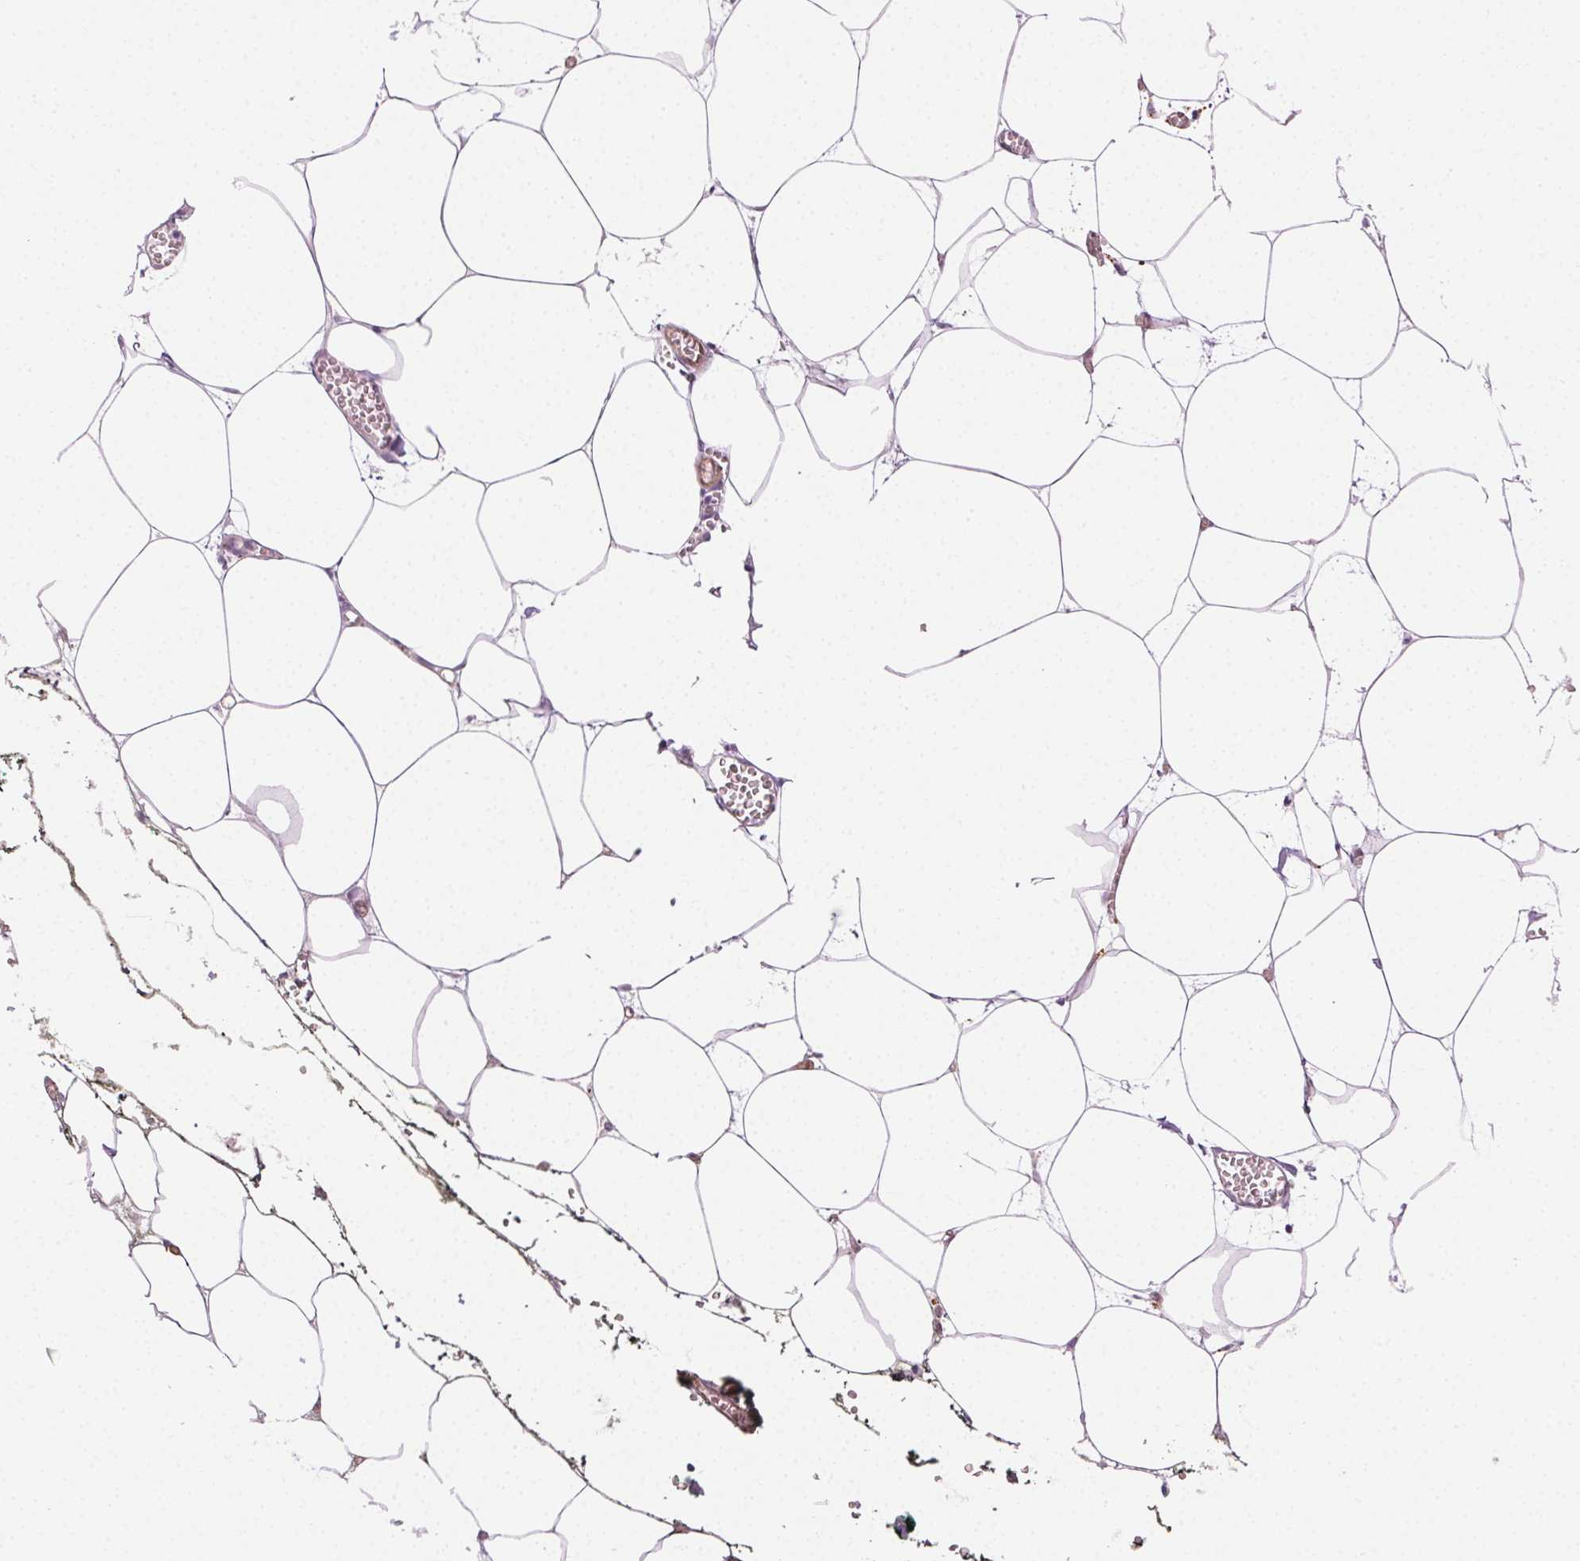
{"staining": {"intensity": "moderate", "quantity": "25%-75%", "location": "cytoplasmic/membranous"}, "tissue": "adipose tissue", "cell_type": "Adipocytes", "image_type": "normal", "snomed": [{"axis": "morphology", "description": "Normal tissue, NOS"}, {"axis": "topography", "description": "Adipose tissue"}, {"axis": "topography", "description": "Pancreas"}, {"axis": "topography", "description": "Peripheral nerve tissue"}], "caption": "Moderate cytoplasmic/membranous protein positivity is seen in about 25%-75% of adipocytes in adipose tissue. (Brightfield microscopy of DAB IHC at high magnification).", "gene": "AIF1L", "patient": {"sex": "female", "age": 58}}